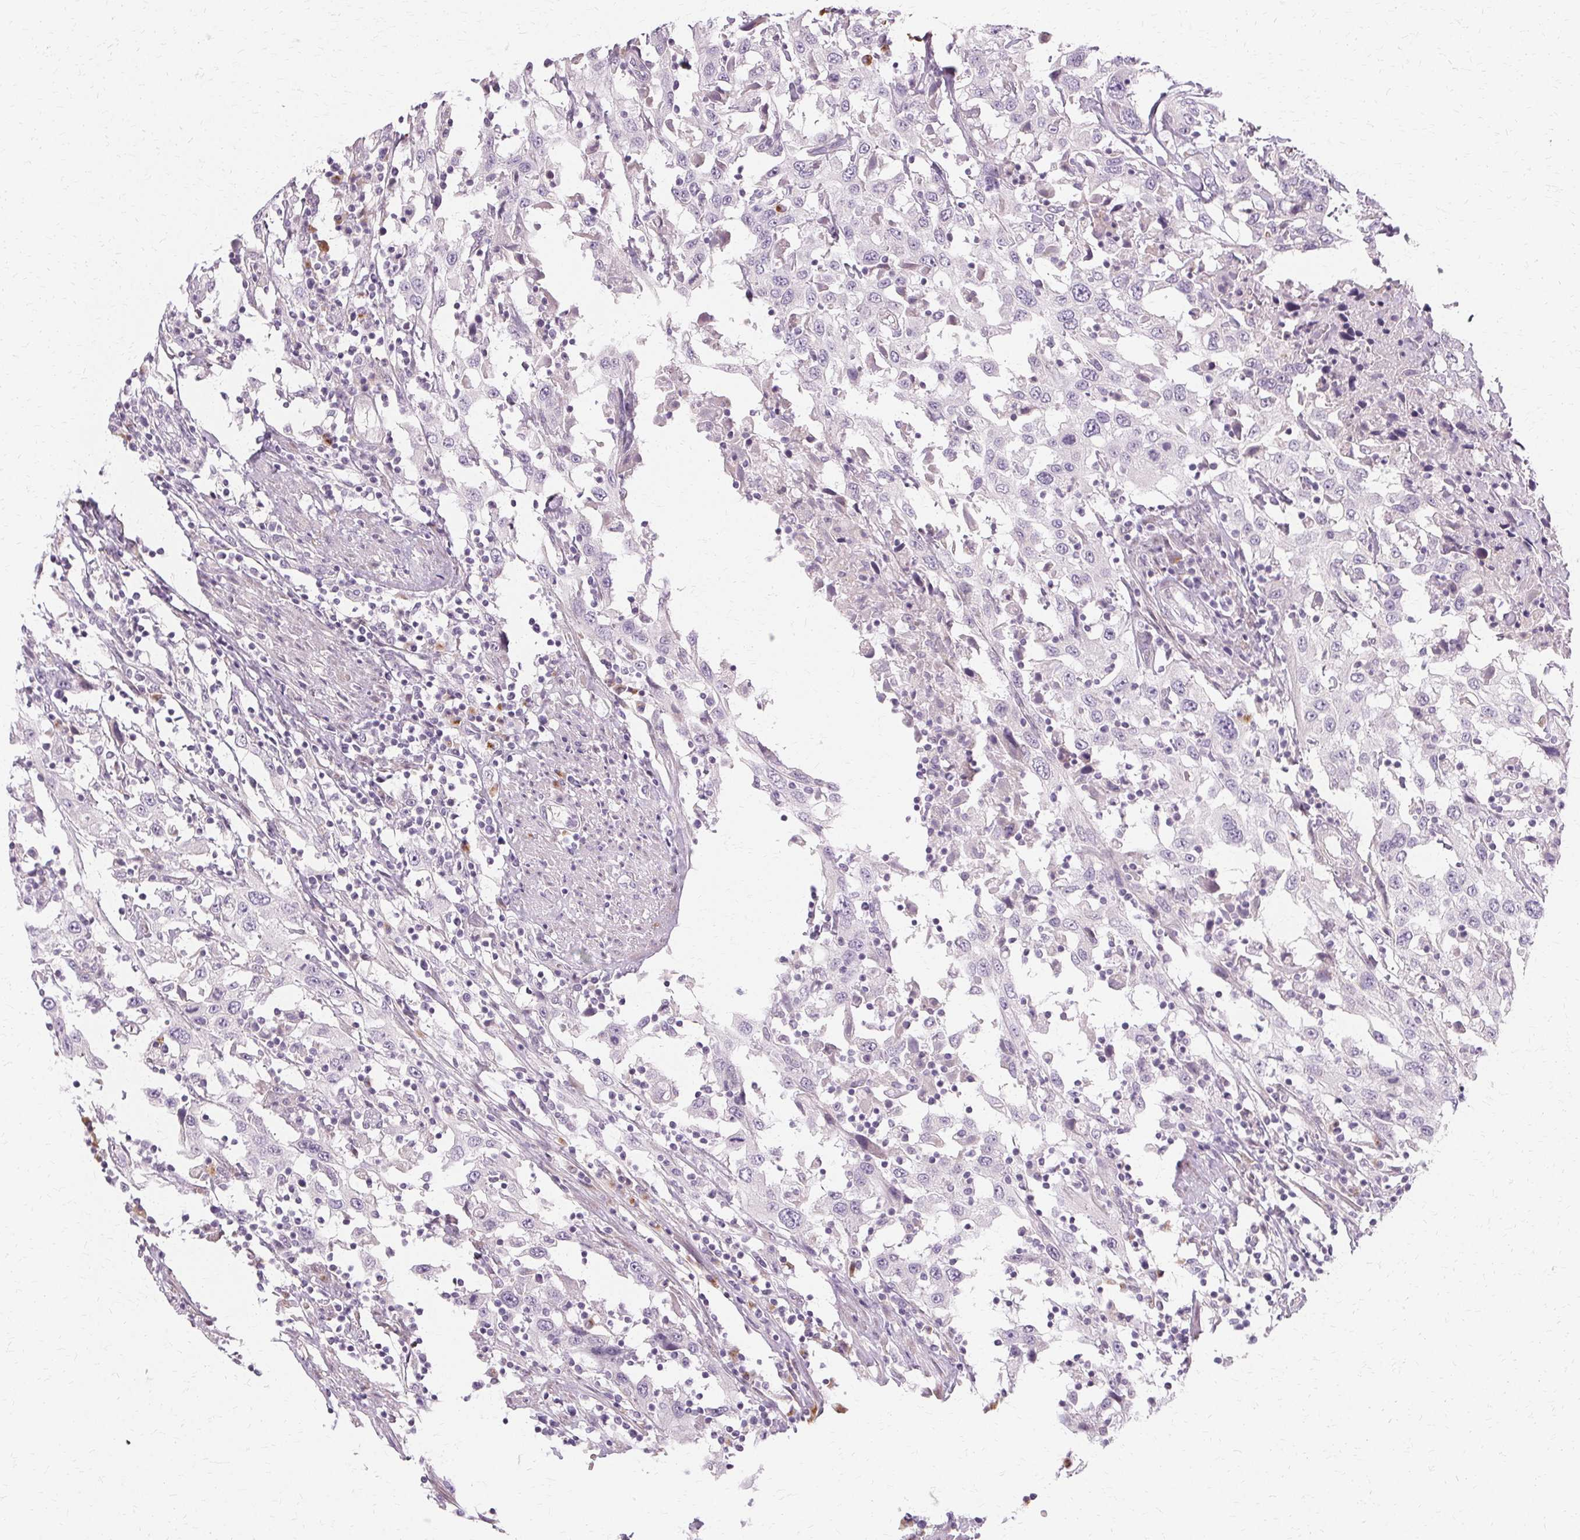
{"staining": {"intensity": "negative", "quantity": "none", "location": "none"}, "tissue": "urothelial cancer", "cell_type": "Tumor cells", "image_type": "cancer", "snomed": [{"axis": "morphology", "description": "Urothelial carcinoma, High grade"}, {"axis": "topography", "description": "Urinary bladder"}], "caption": "Histopathology image shows no protein expression in tumor cells of high-grade urothelial carcinoma tissue. (Stains: DAB immunohistochemistry (IHC) with hematoxylin counter stain, Microscopy: brightfield microscopy at high magnification).", "gene": "FCRL3", "patient": {"sex": "male", "age": 61}}